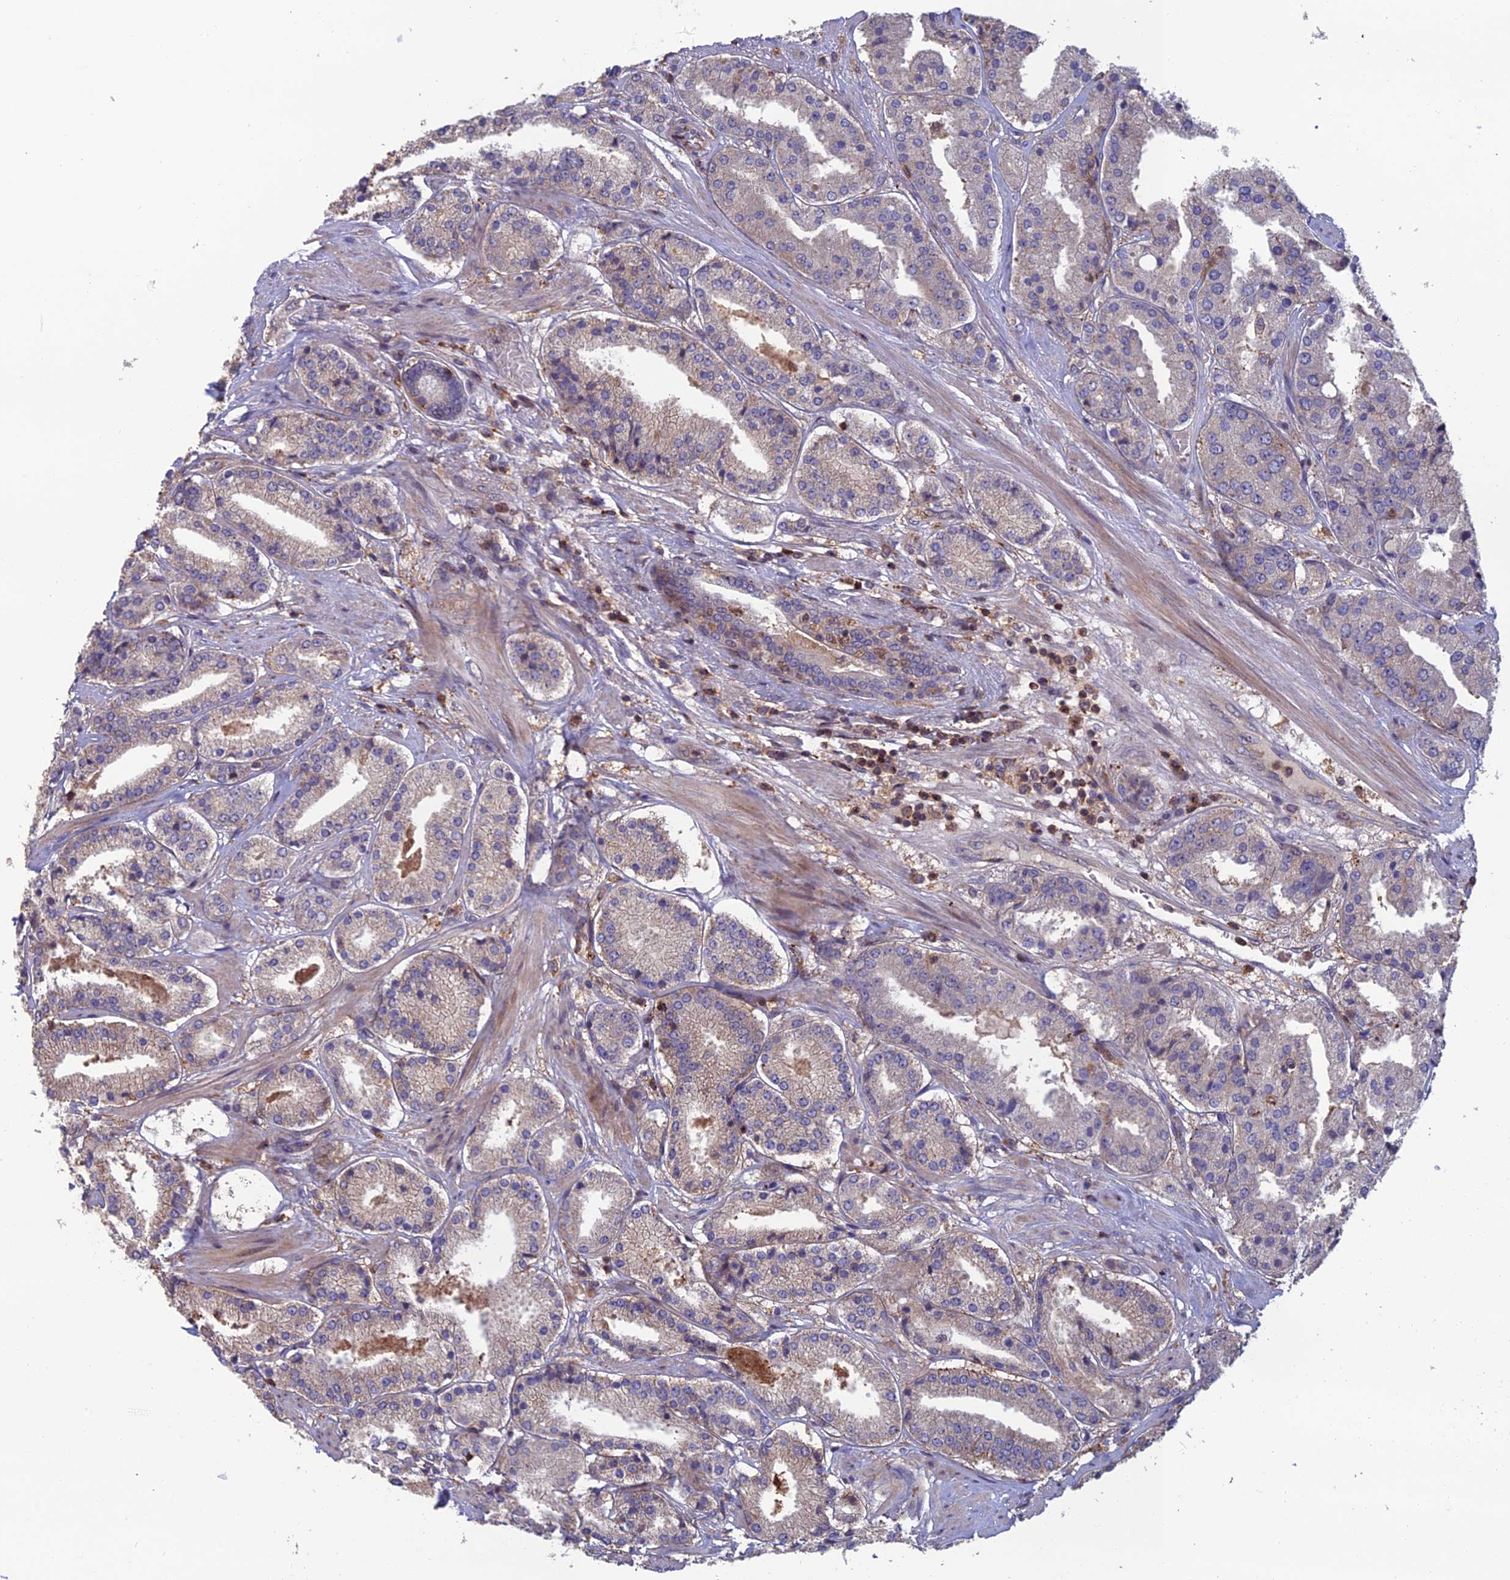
{"staining": {"intensity": "weak", "quantity": "<25%", "location": "cytoplasmic/membranous"}, "tissue": "prostate cancer", "cell_type": "Tumor cells", "image_type": "cancer", "snomed": [{"axis": "morphology", "description": "Adenocarcinoma, High grade"}, {"axis": "topography", "description": "Prostate"}], "caption": "This is an immunohistochemistry photomicrograph of high-grade adenocarcinoma (prostate). There is no staining in tumor cells.", "gene": "C15orf62", "patient": {"sex": "male", "age": 63}}